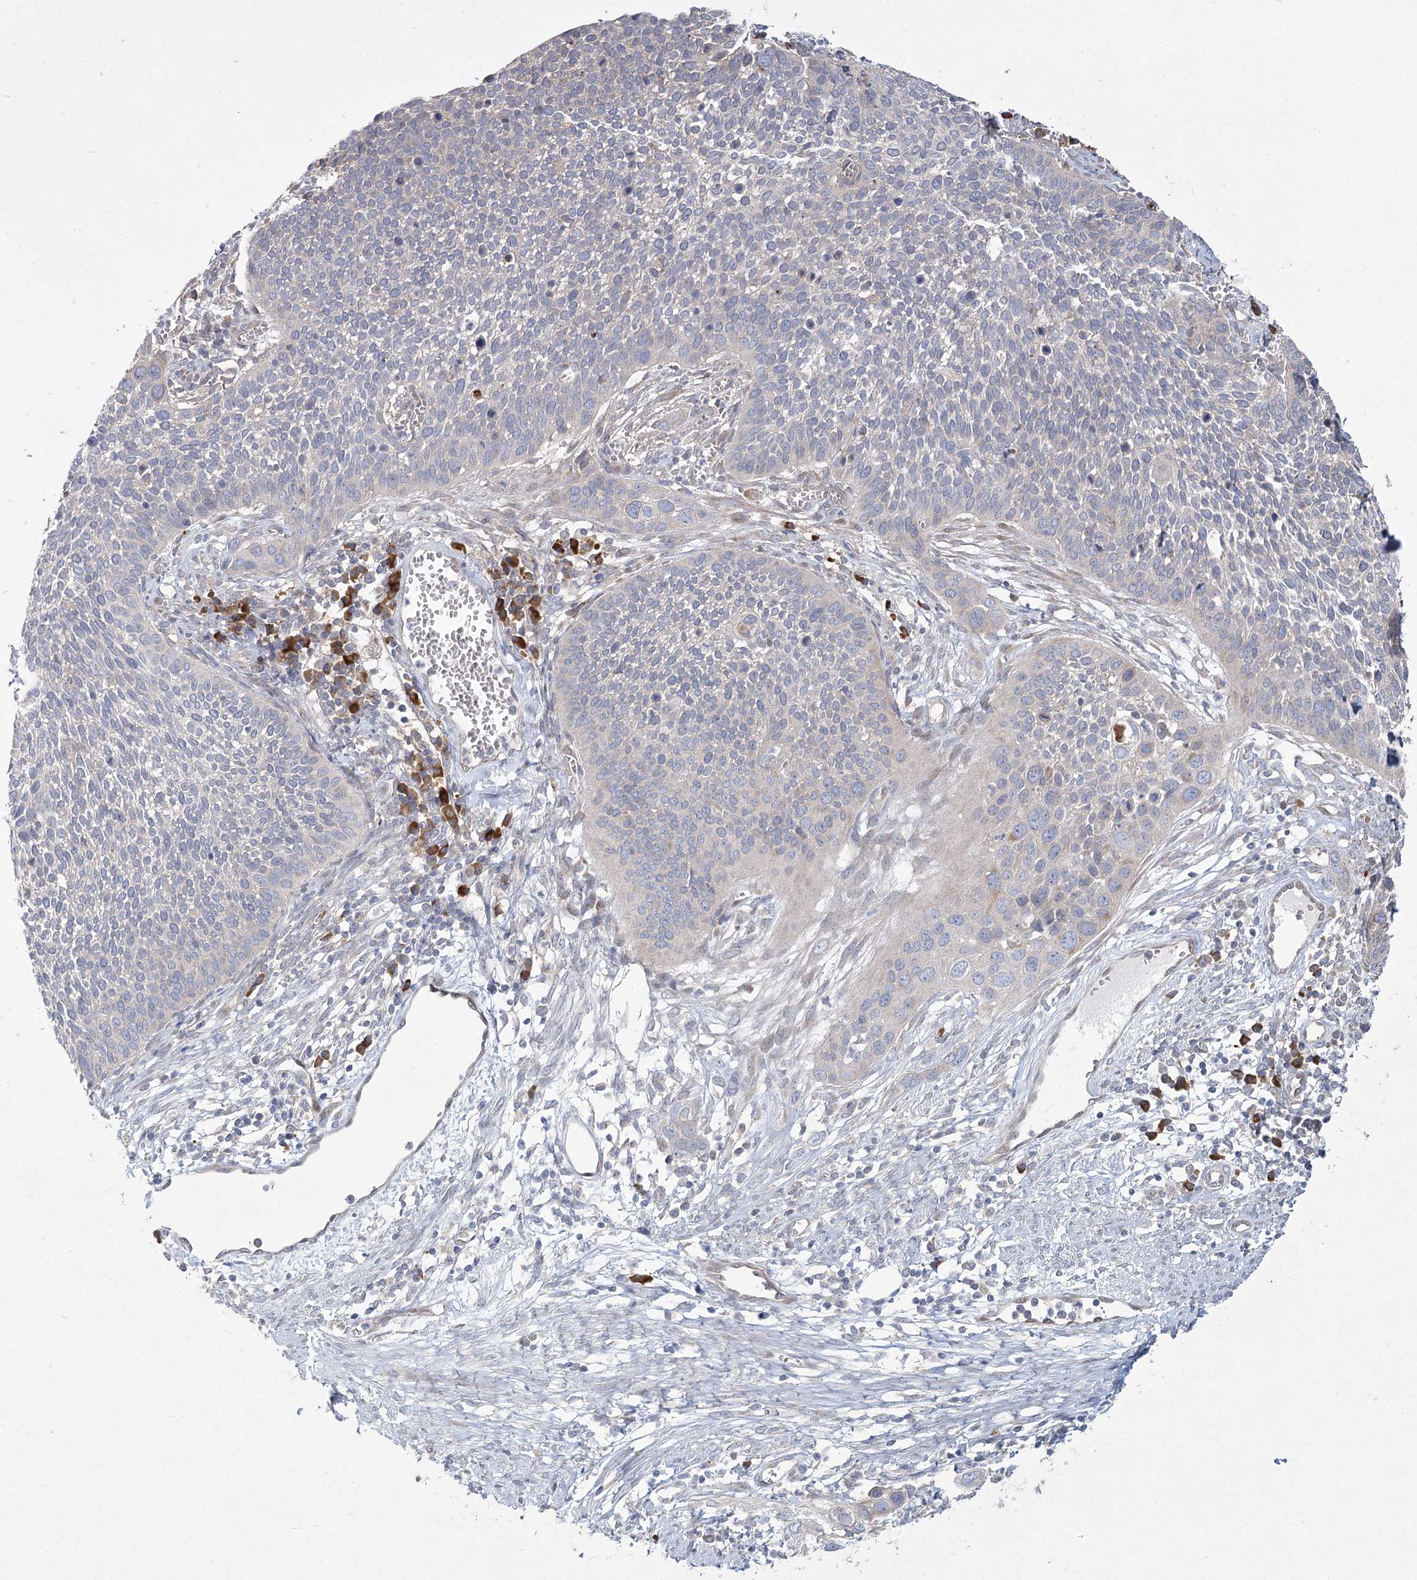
{"staining": {"intensity": "negative", "quantity": "none", "location": "none"}, "tissue": "cervical cancer", "cell_type": "Tumor cells", "image_type": "cancer", "snomed": [{"axis": "morphology", "description": "Squamous cell carcinoma, NOS"}, {"axis": "topography", "description": "Cervix"}], "caption": "High power microscopy photomicrograph of an immunohistochemistry (IHC) histopathology image of cervical squamous cell carcinoma, revealing no significant expression in tumor cells.", "gene": "CAMTA1", "patient": {"sex": "female", "age": 34}}